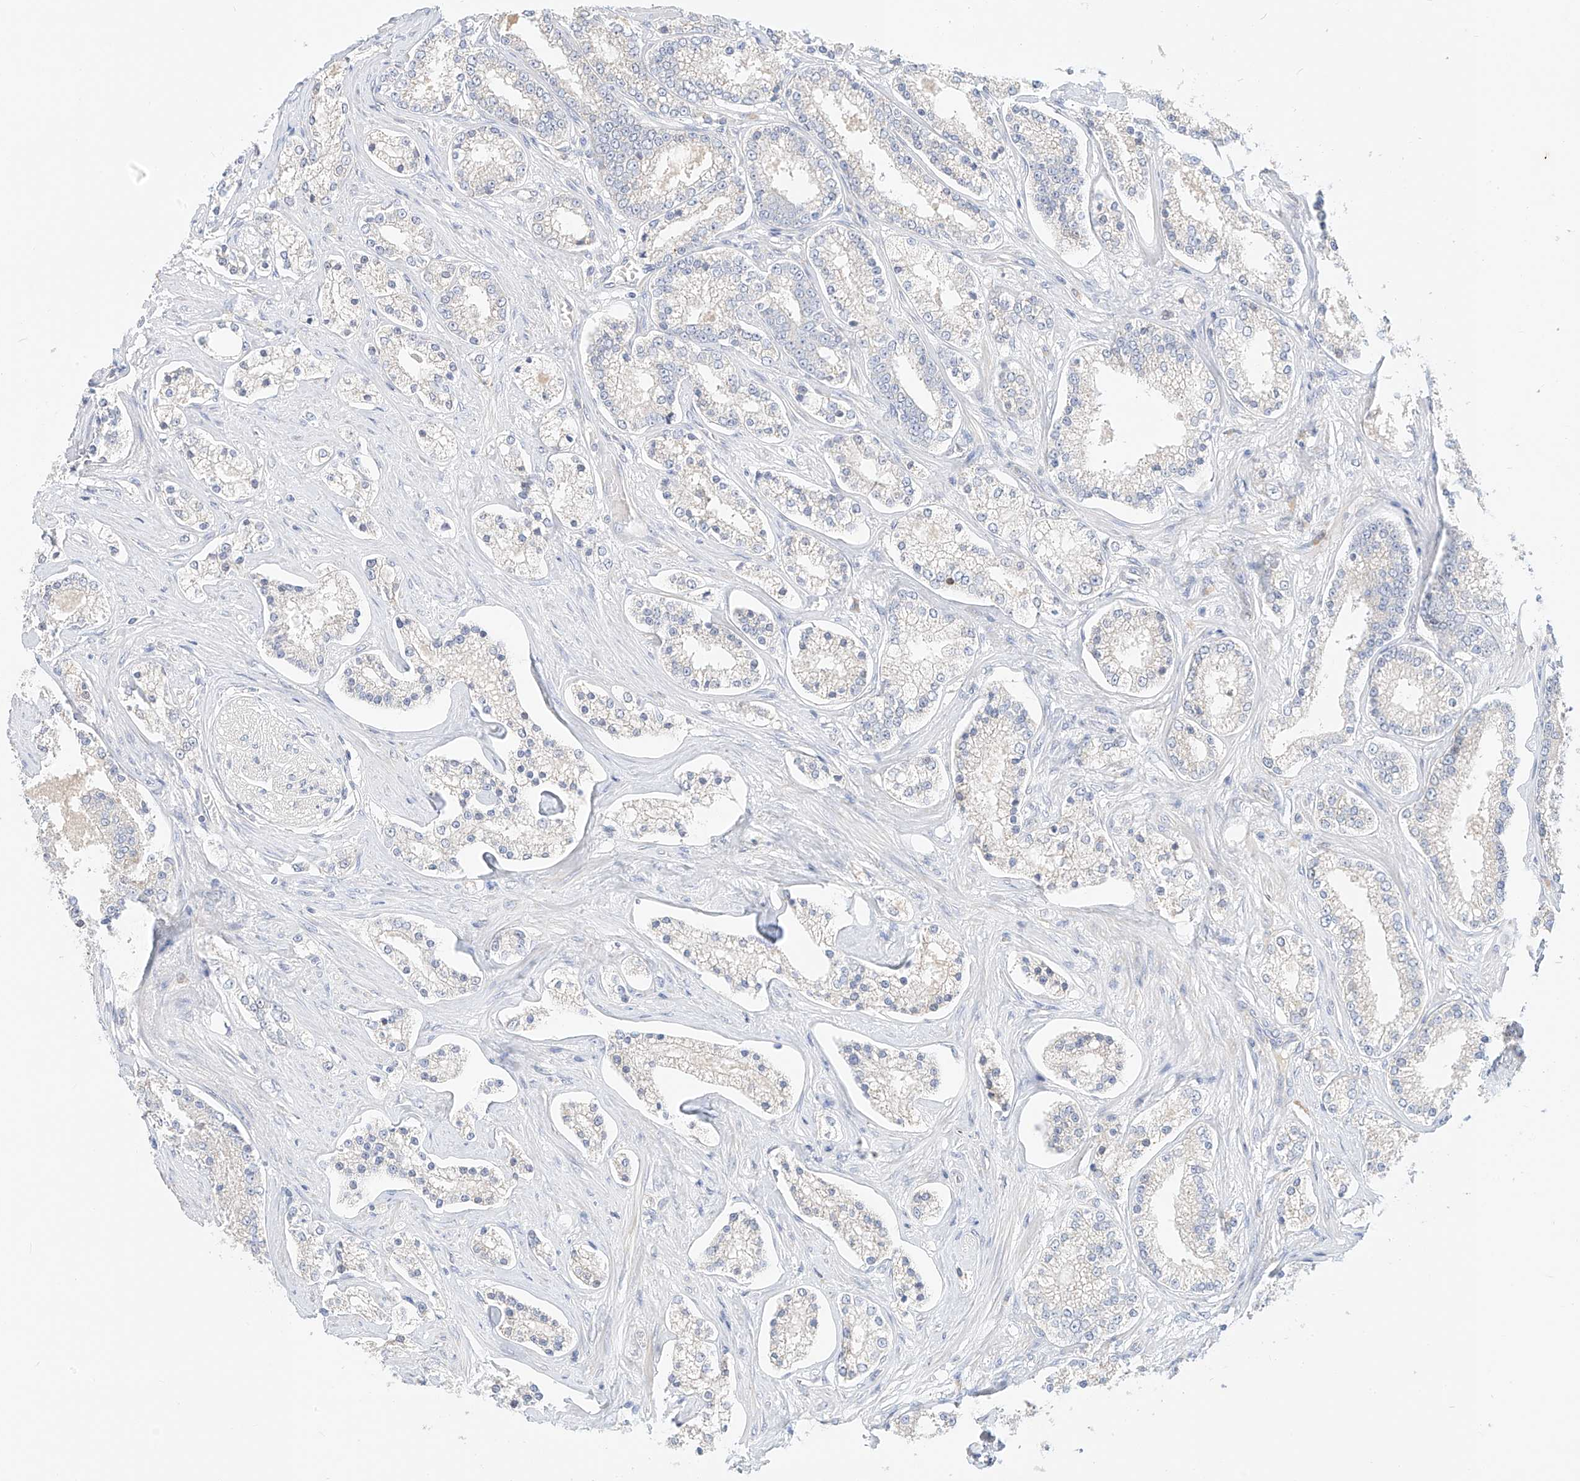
{"staining": {"intensity": "negative", "quantity": "none", "location": "none"}, "tissue": "prostate cancer", "cell_type": "Tumor cells", "image_type": "cancer", "snomed": [{"axis": "morphology", "description": "Normal tissue, NOS"}, {"axis": "morphology", "description": "Adenocarcinoma, High grade"}, {"axis": "topography", "description": "Prostate"}], "caption": "The immunohistochemistry (IHC) photomicrograph has no significant expression in tumor cells of prostate cancer tissue.", "gene": "RASA2", "patient": {"sex": "male", "age": 83}}